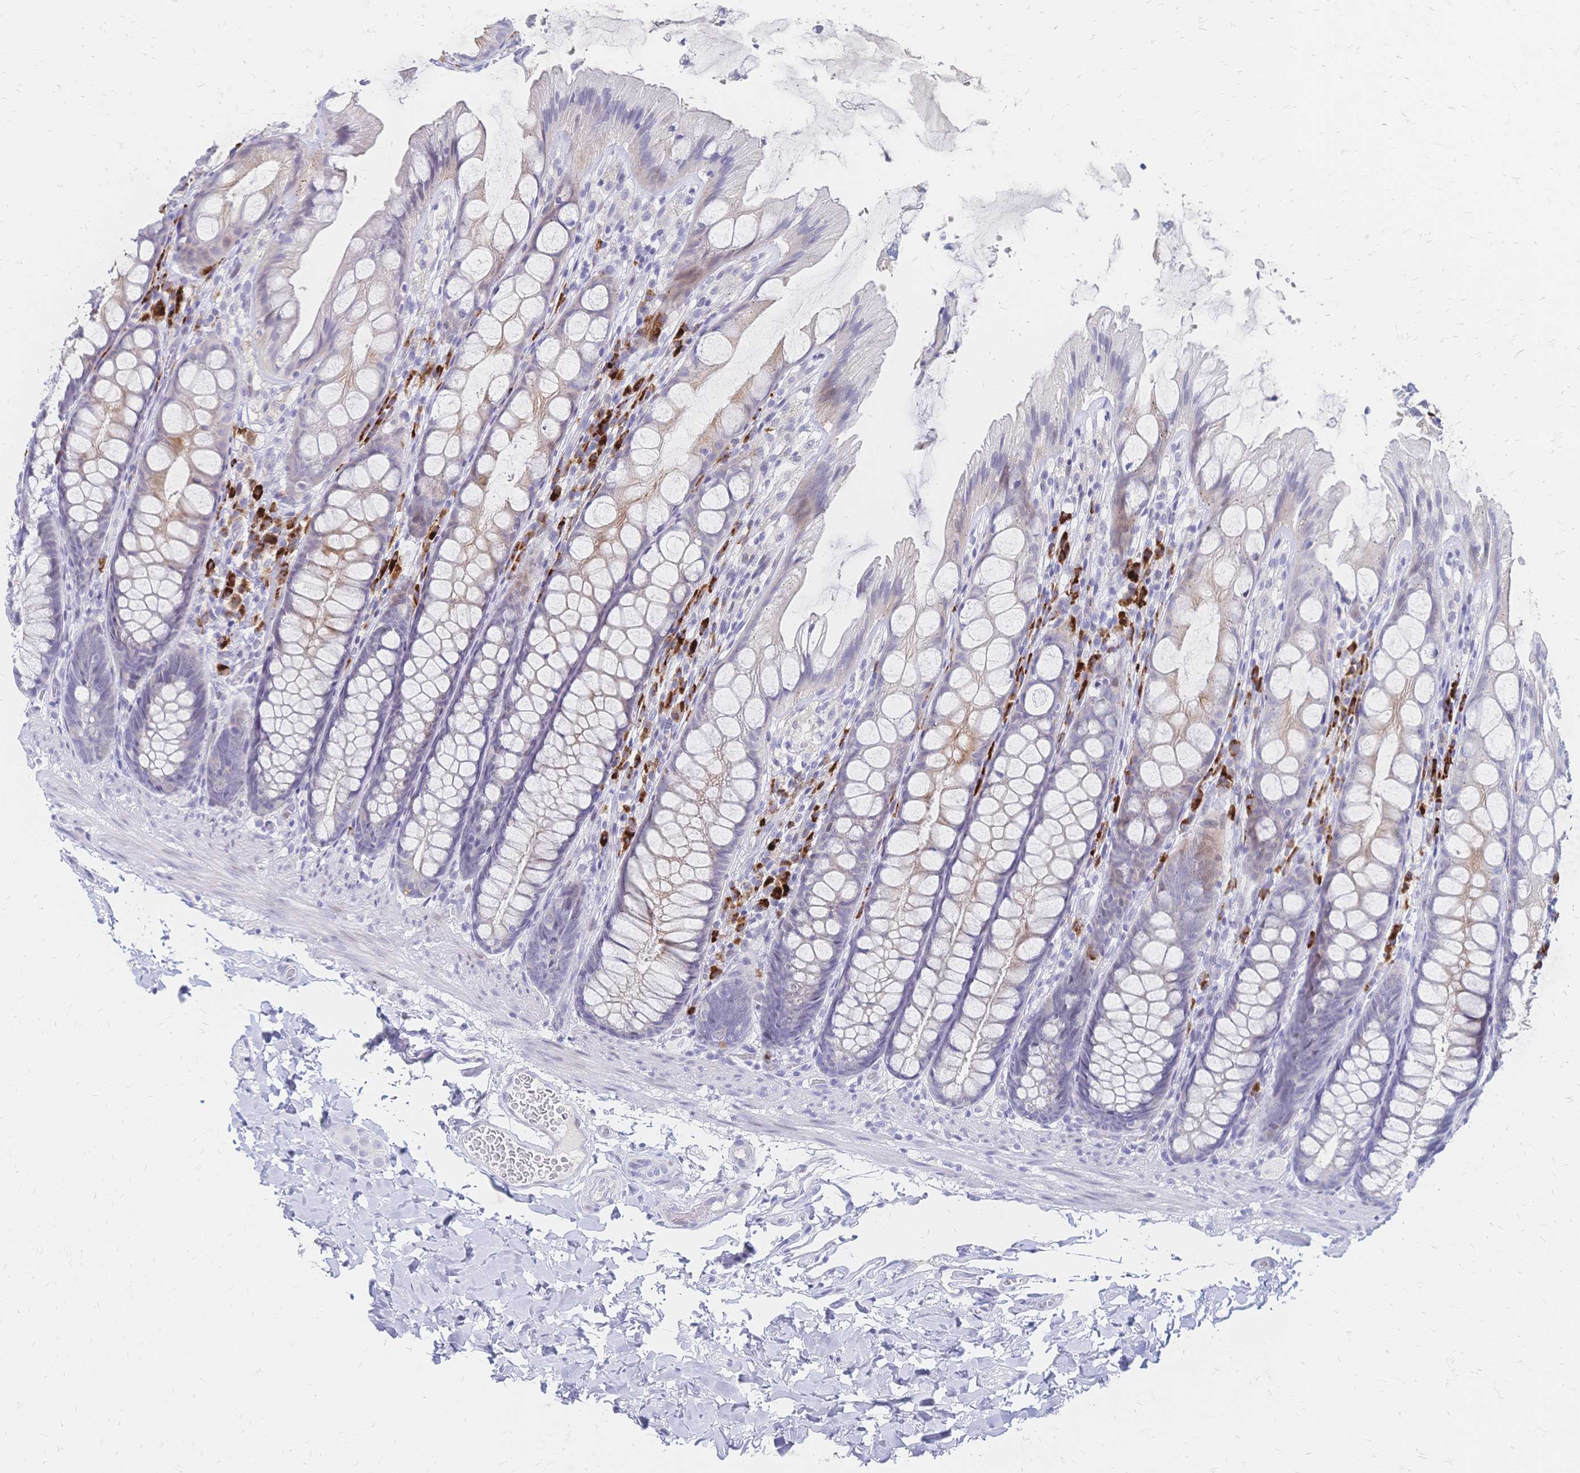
{"staining": {"intensity": "negative", "quantity": "none", "location": "none"}, "tissue": "colon", "cell_type": "Endothelial cells", "image_type": "normal", "snomed": [{"axis": "morphology", "description": "Normal tissue, NOS"}, {"axis": "topography", "description": "Colon"}], "caption": "Endothelial cells show no significant protein positivity in benign colon. (DAB (3,3'-diaminobenzidine) immunohistochemistry, high magnification).", "gene": "PSORS1C2", "patient": {"sex": "male", "age": 47}}